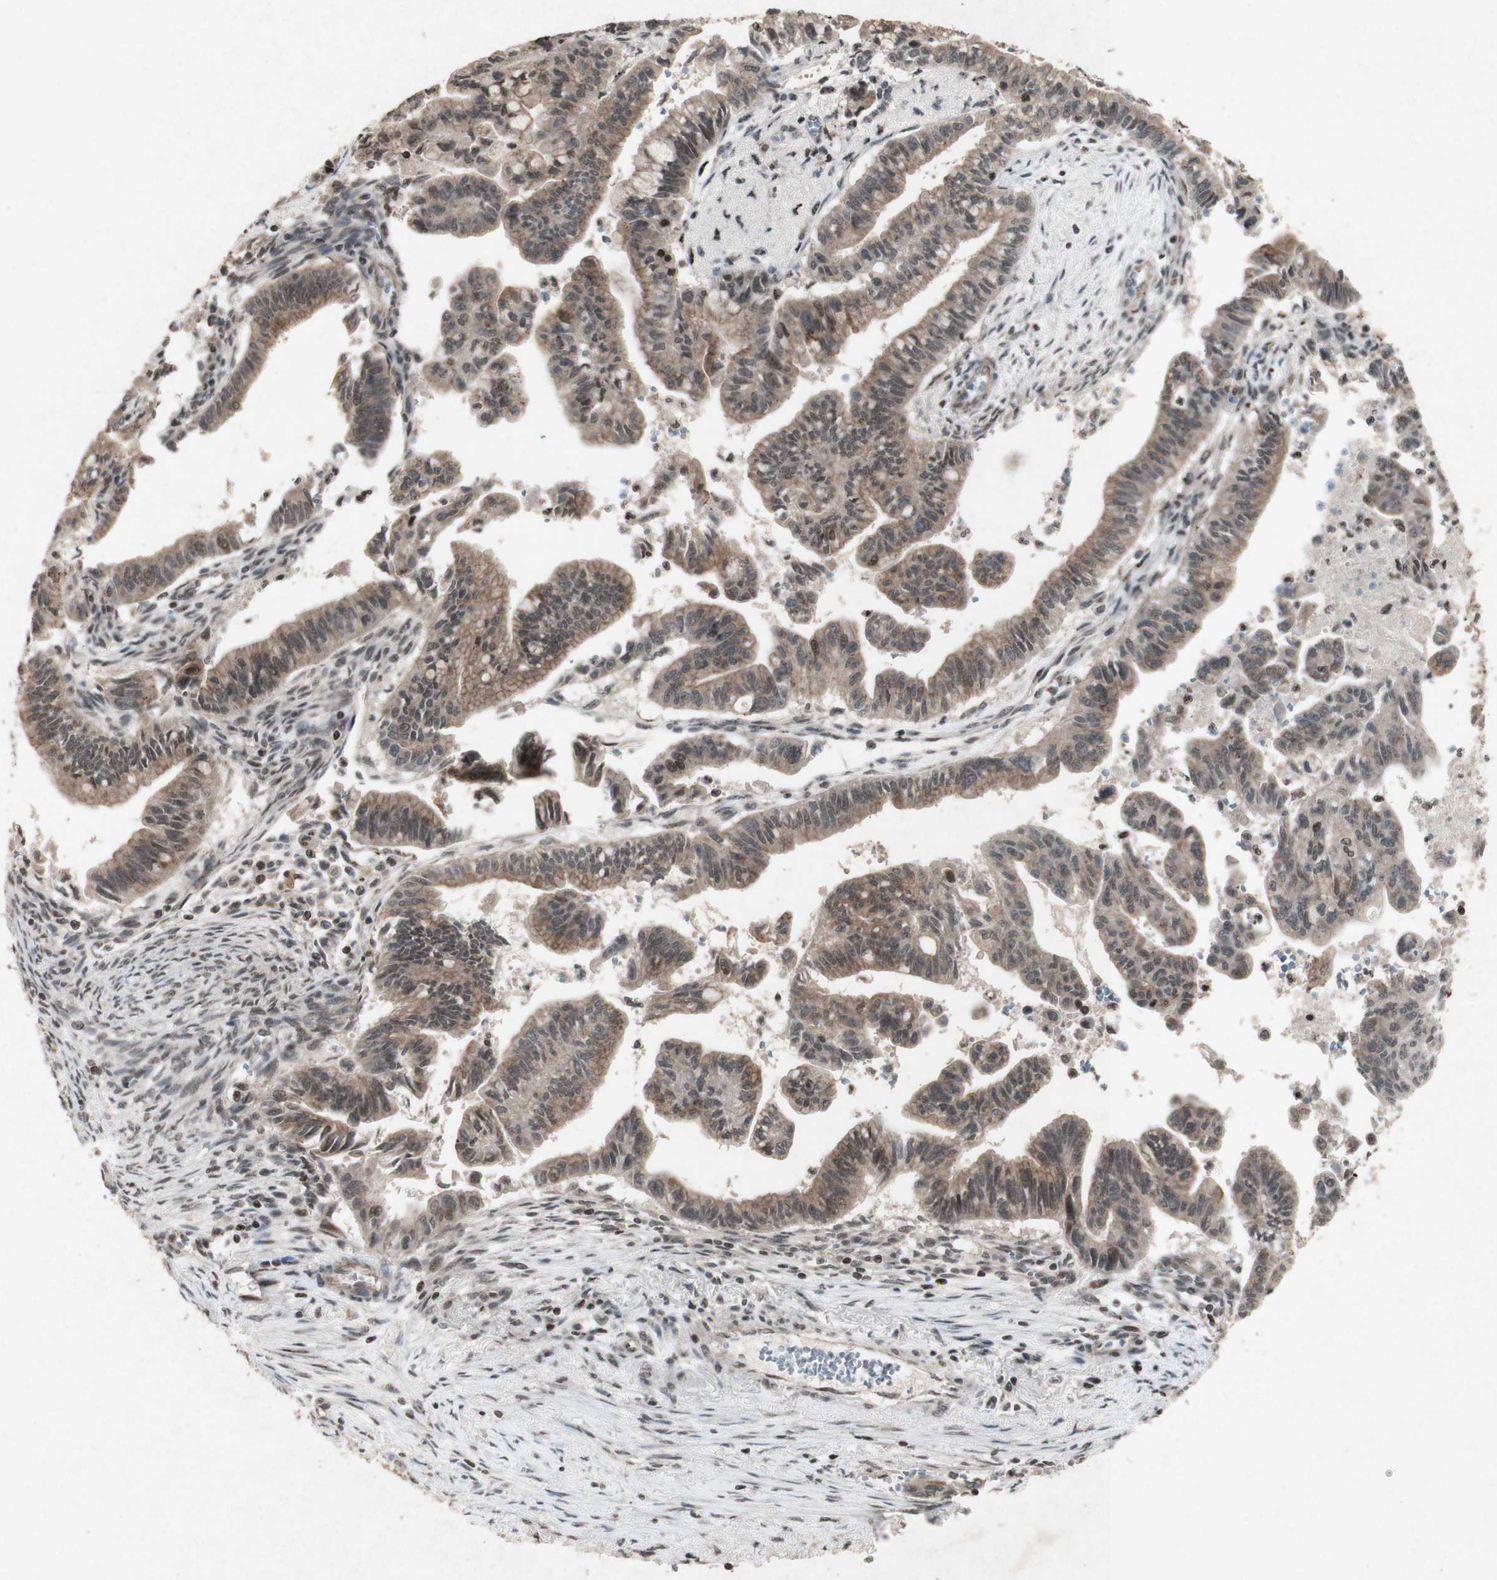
{"staining": {"intensity": "weak", "quantity": ">75%", "location": "cytoplasmic/membranous"}, "tissue": "pancreatic cancer", "cell_type": "Tumor cells", "image_type": "cancer", "snomed": [{"axis": "morphology", "description": "Adenocarcinoma, NOS"}, {"axis": "topography", "description": "Pancreas"}], "caption": "The image reveals staining of pancreatic cancer, revealing weak cytoplasmic/membranous protein staining (brown color) within tumor cells.", "gene": "PLXNA1", "patient": {"sex": "male", "age": 70}}